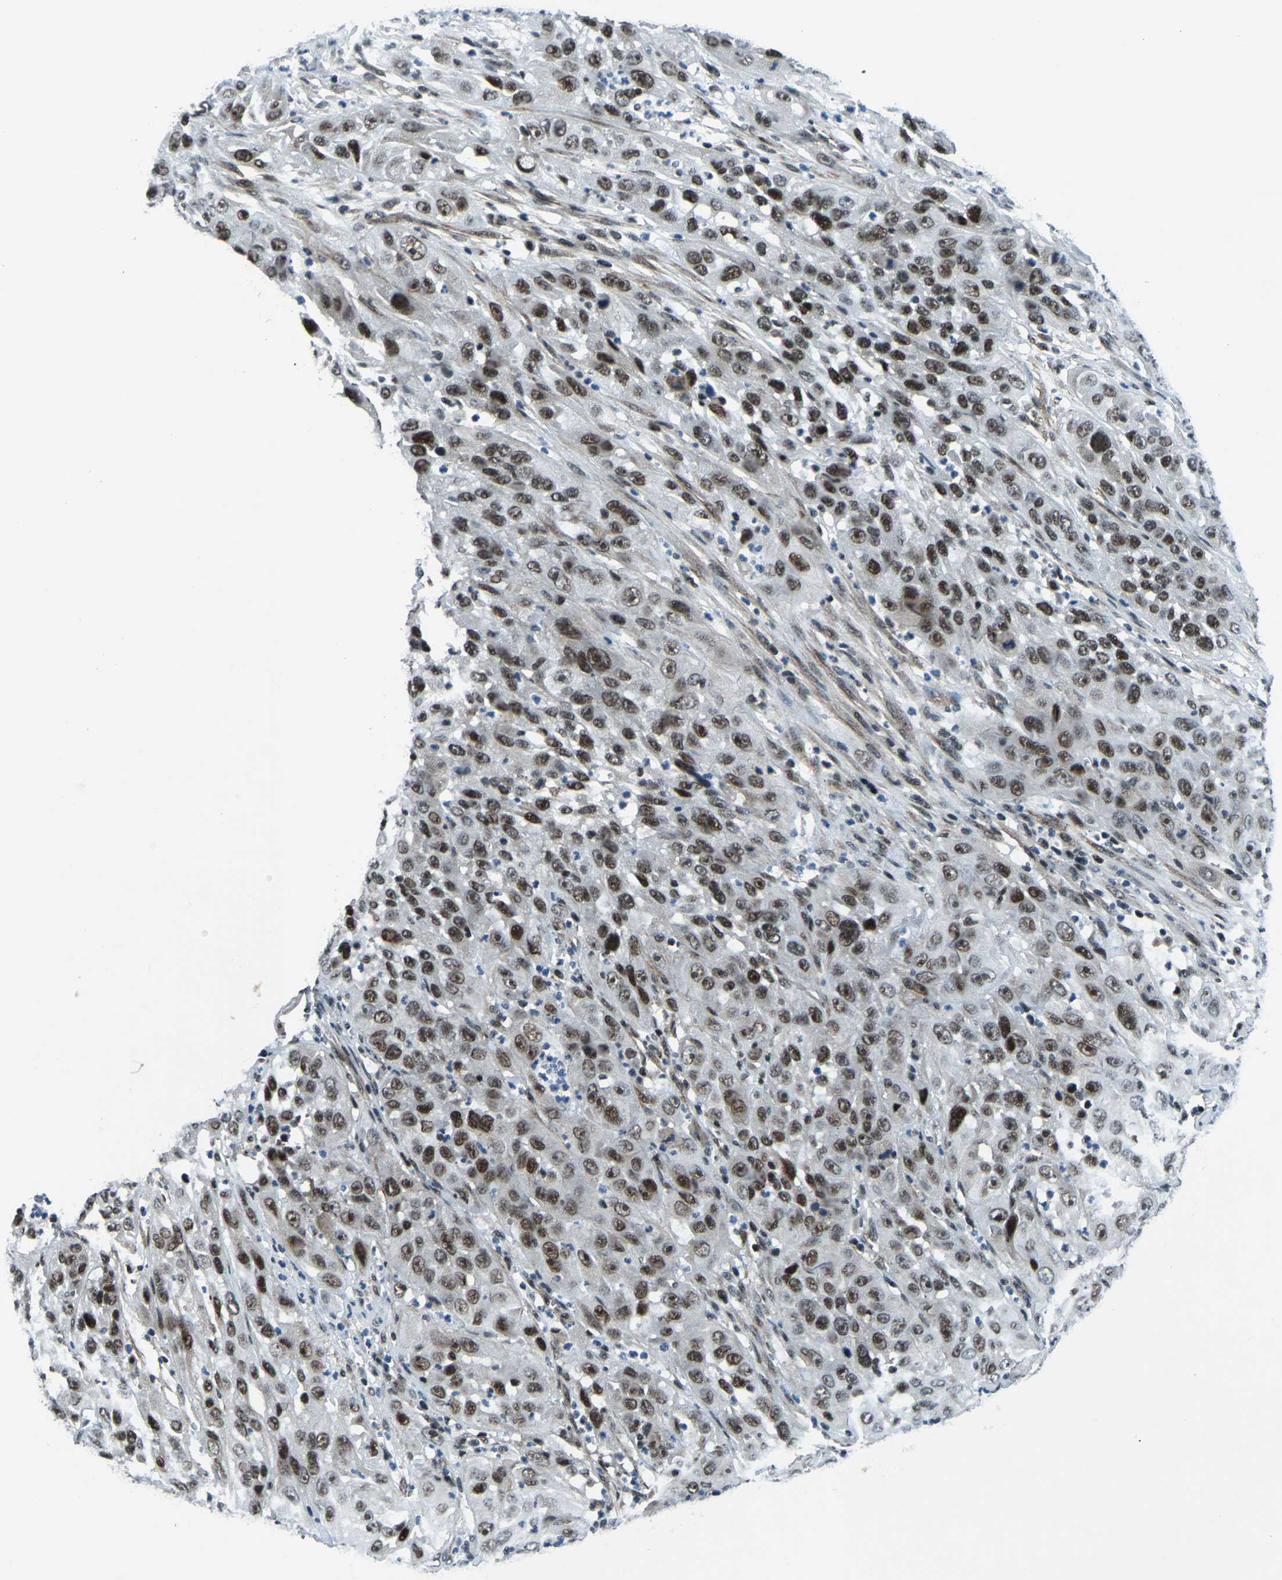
{"staining": {"intensity": "moderate", "quantity": ">75%", "location": "nuclear"}, "tissue": "cervical cancer", "cell_type": "Tumor cells", "image_type": "cancer", "snomed": [{"axis": "morphology", "description": "Squamous cell carcinoma, NOS"}, {"axis": "topography", "description": "Cervix"}], "caption": "Immunohistochemical staining of squamous cell carcinoma (cervical) exhibits moderate nuclear protein positivity in about >75% of tumor cells.", "gene": "PRCC", "patient": {"sex": "female", "age": 32}}